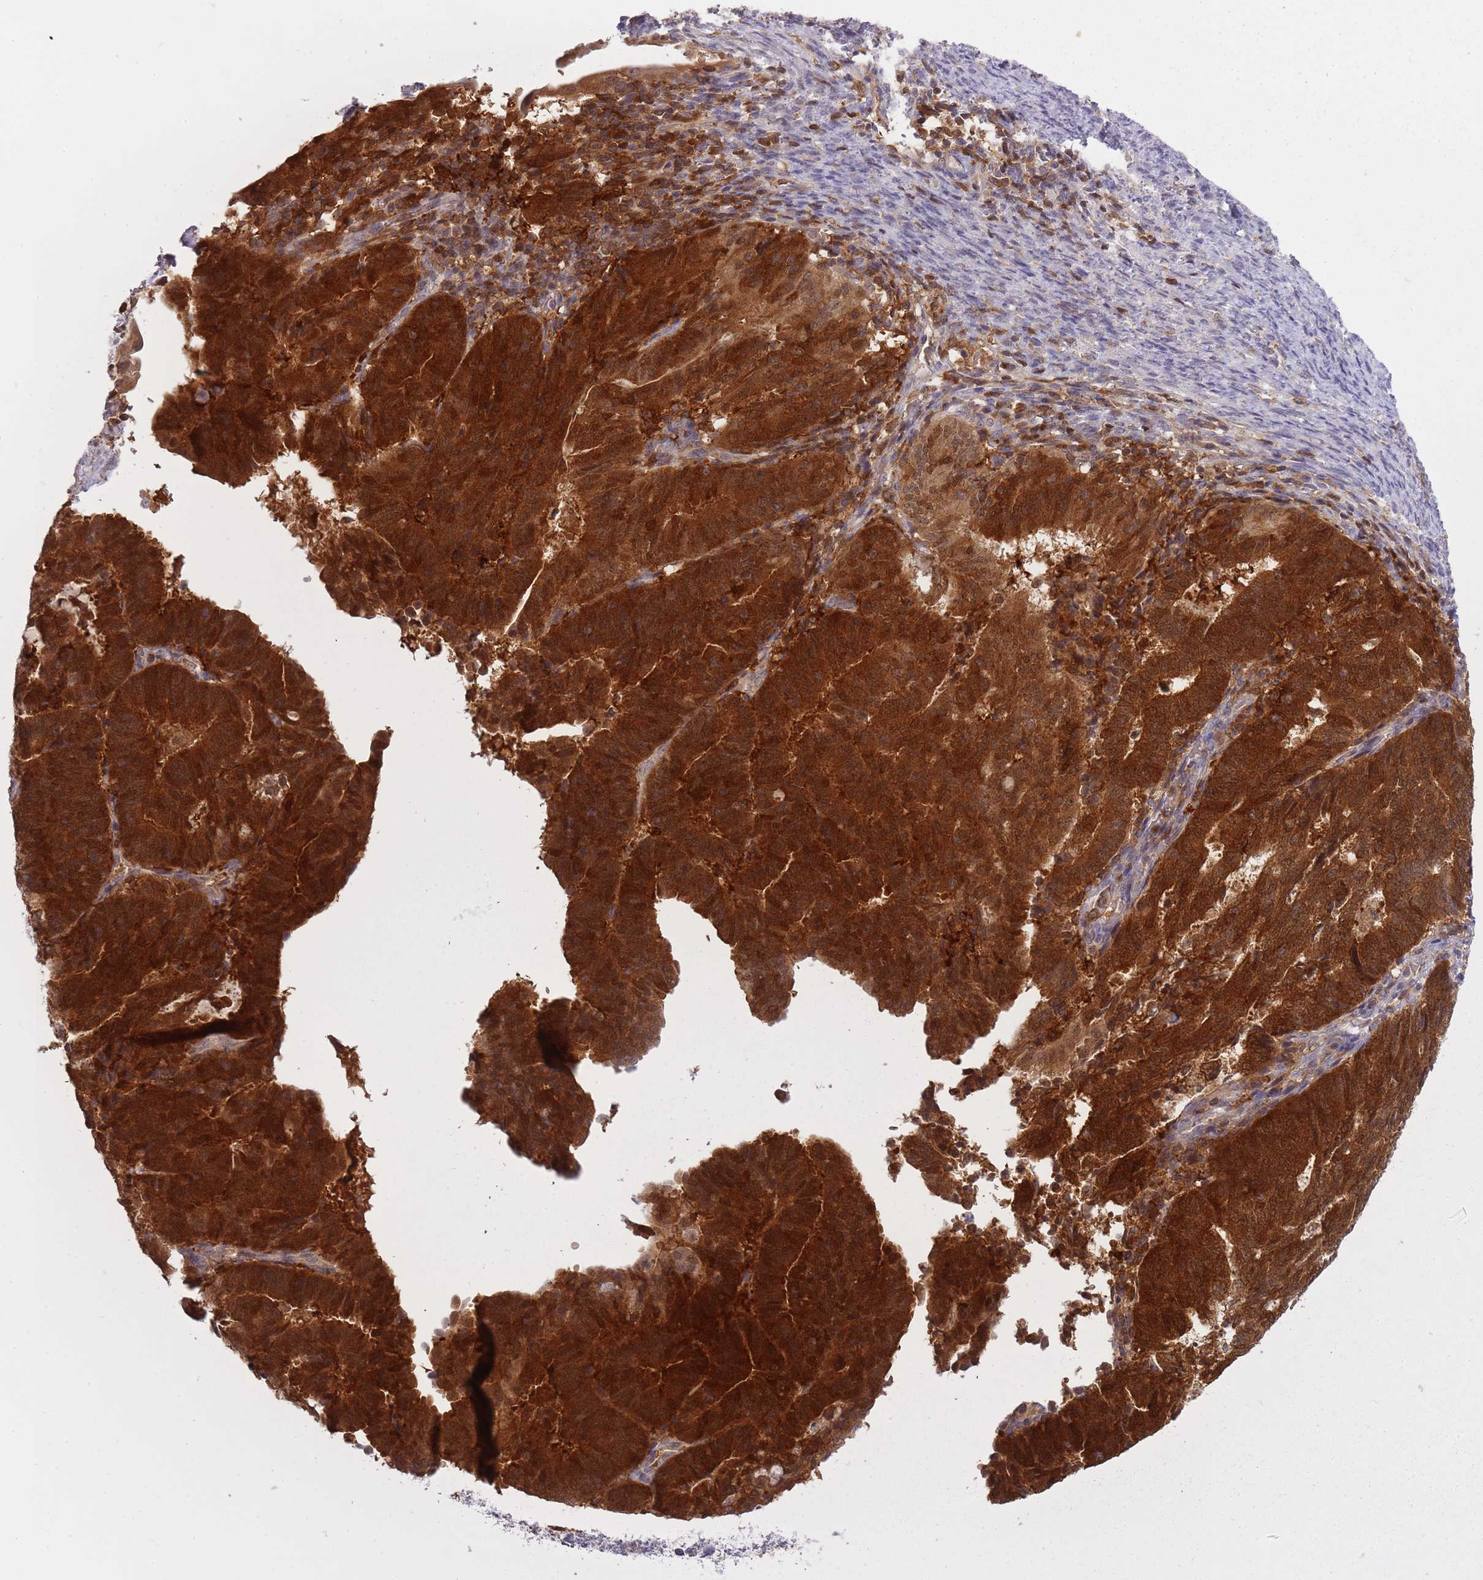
{"staining": {"intensity": "strong", "quantity": ">75%", "location": "cytoplasmic/membranous,nuclear"}, "tissue": "endometrial cancer", "cell_type": "Tumor cells", "image_type": "cancer", "snomed": [{"axis": "morphology", "description": "Adenocarcinoma, NOS"}, {"axis": "topography", "description": "Endometrium"}], "caption": "Immunohistochemistry histopathology image of neoplastic tissue: human endometrial cancer (adenocarcinoma) stained using immunohistochemistry (IHC) demonstrates high levels of strong protein expression localized specifically in the cytoplasmic/membranous and nuclear of tumor cells, appearing as a cytoplasmic/membranous and nuclear brown color.", "gene": "CXorf38", "patient": {"sex": "female", "age": 70}}